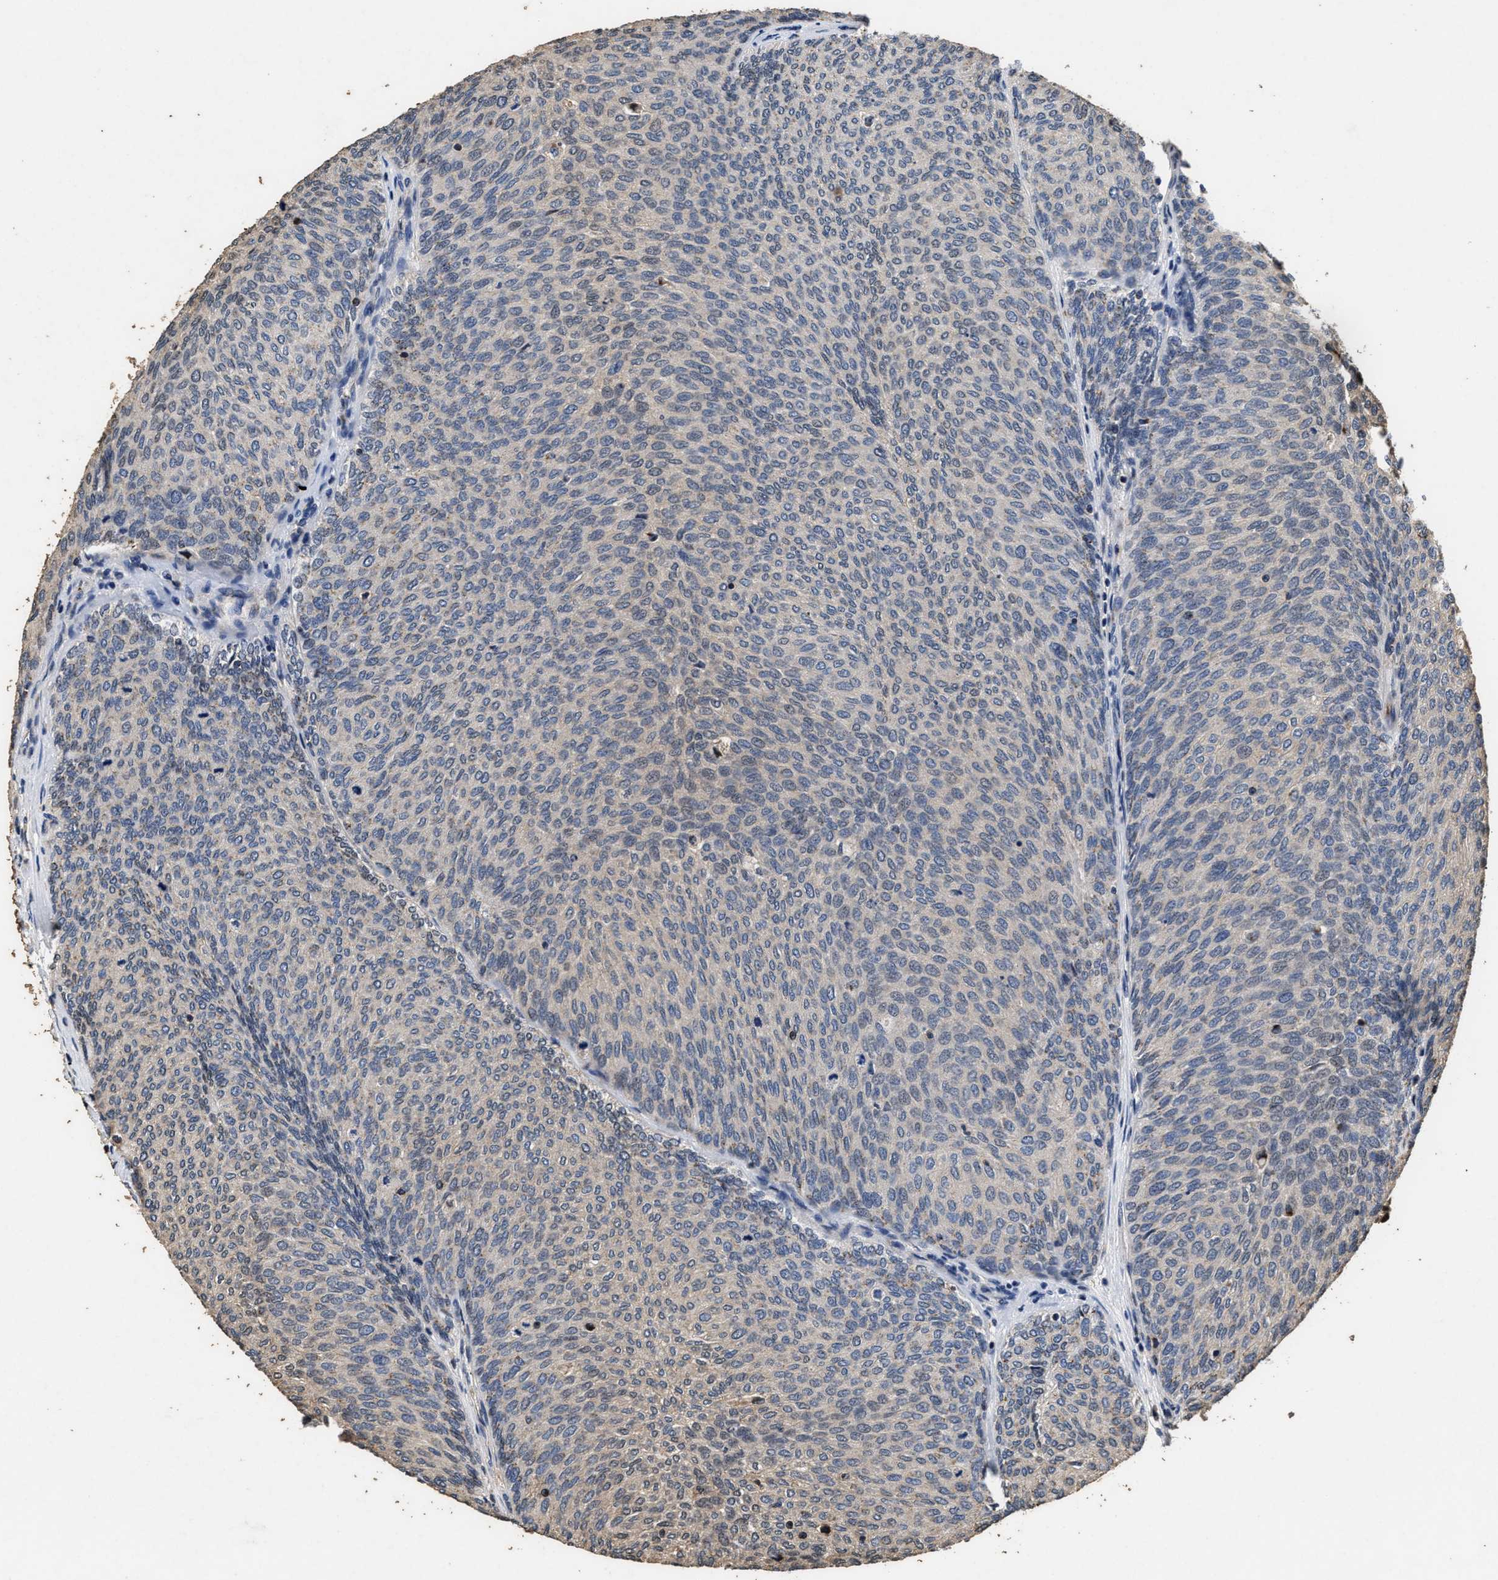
{"staining": {"intensity": "weak", "quantity": "<25%", "location": "nuclear"}, "tissue": "urothelial cancer", "cell_type": "Tumor cells", "image_type": "cancer", "snomed": [{"axis": "morphology", "description": "Urothelial carcinoma, Low grade"}, {"axis": "topography", "description": "Urinary bladder"}], "caption": "DAB (3,3'-diaminobenzidine) immunohistochemical staining of human low-grade urothelial carcinoma exhibits no significant expression in tumor cells.", "gene": "TPST2", "patient": {"sex": "female", "age": 79}}